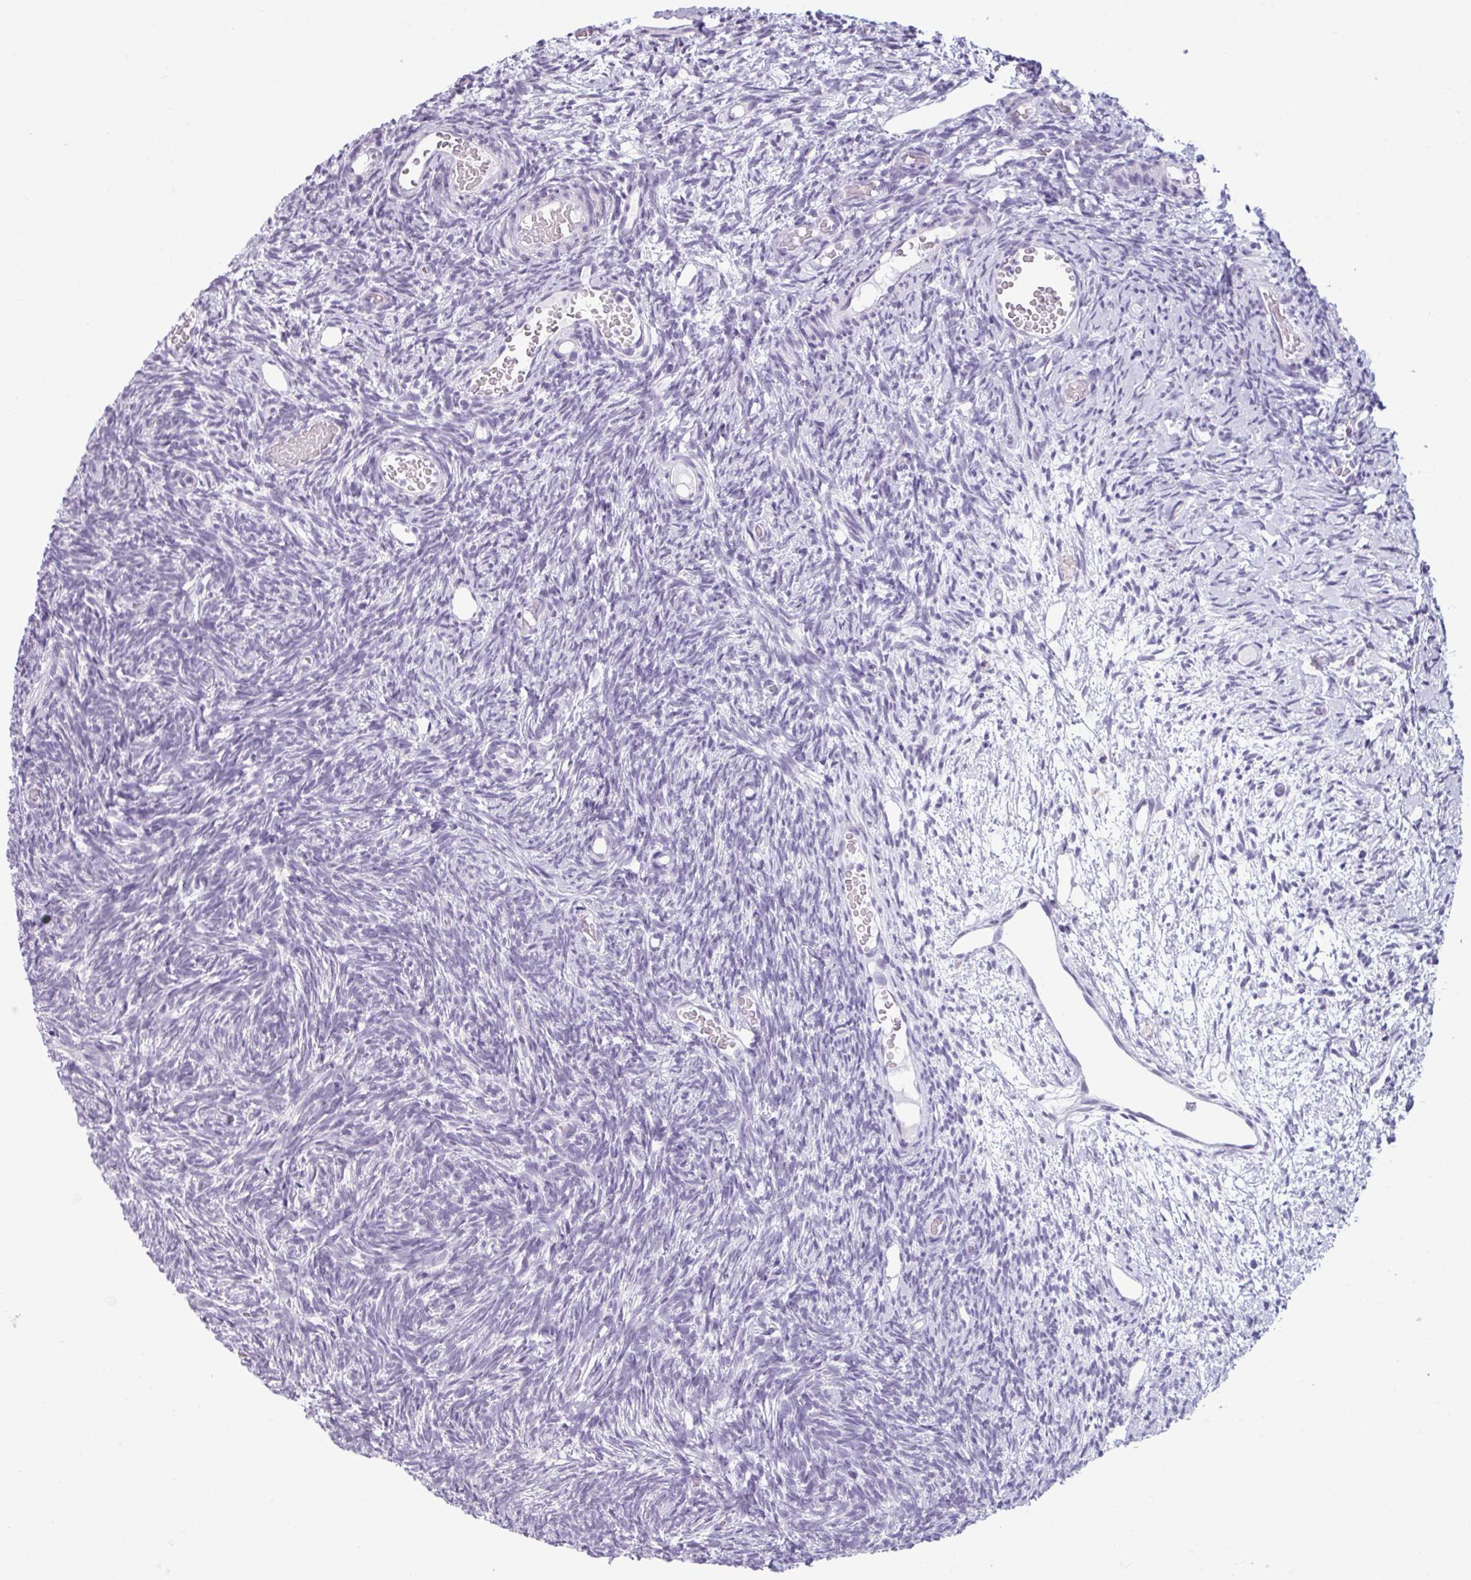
{"staining": {"intensity": "negative", "quantity": "none", "location": "none"}, "tissue": "ovary", "cell_type": "Follicle cells", "image_type": "normal", "snomed": [{"axis": "morphology", "description": "Normal tissue, NOS"}, {"axis": "topography", "description": "Ovary"}], "caption": "An IHC micrograph of benign ovary is shown. There is no staining in follicle cells of ovary.", "gene": "SRGAP1", "patient": {"sex": "female", "age": 39}}